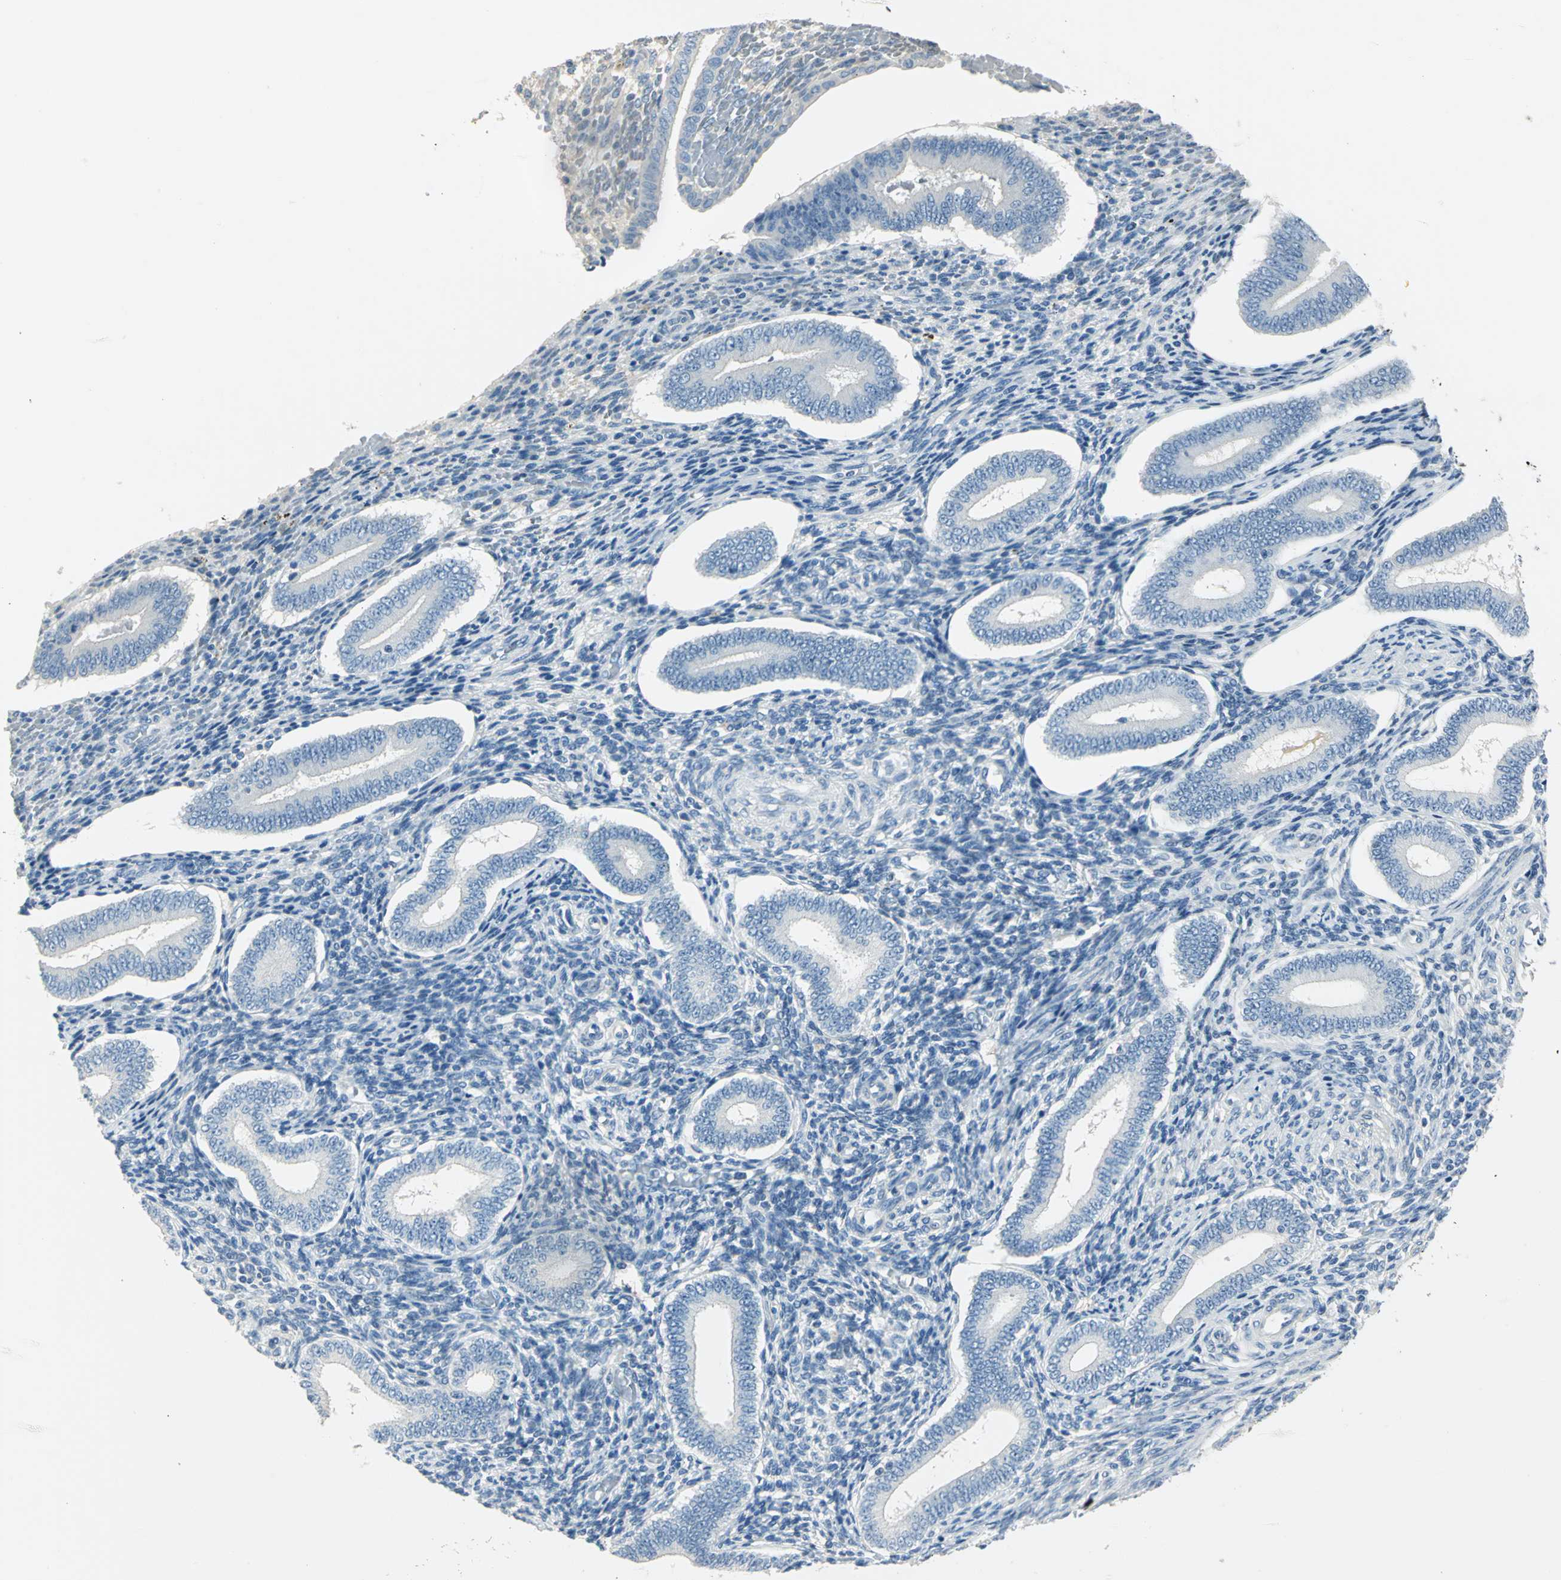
{"staining": {"intensity": "negative", "quantity": "none", "location": "none"}, "tissue": "endometrium", "cell_type": "Cells in endometrial stroma", "image_type": "normal", "snomed": [{"axis": "morphology", "description": "Normal tissue, NOS"}, {"axis": "topography", "description": "Endometrium"}], "caption": "A high-resolution image shows immunohistochemistry (IHC) staining of unremarkable endometrium, which reveals no significant expression in cells in endometrial stroma. (Brightfield microscopy of DAB immunohistochemistry at high magnification).", "gene": "UCHL1", "patient": {"sex": "female", "age": 42}}